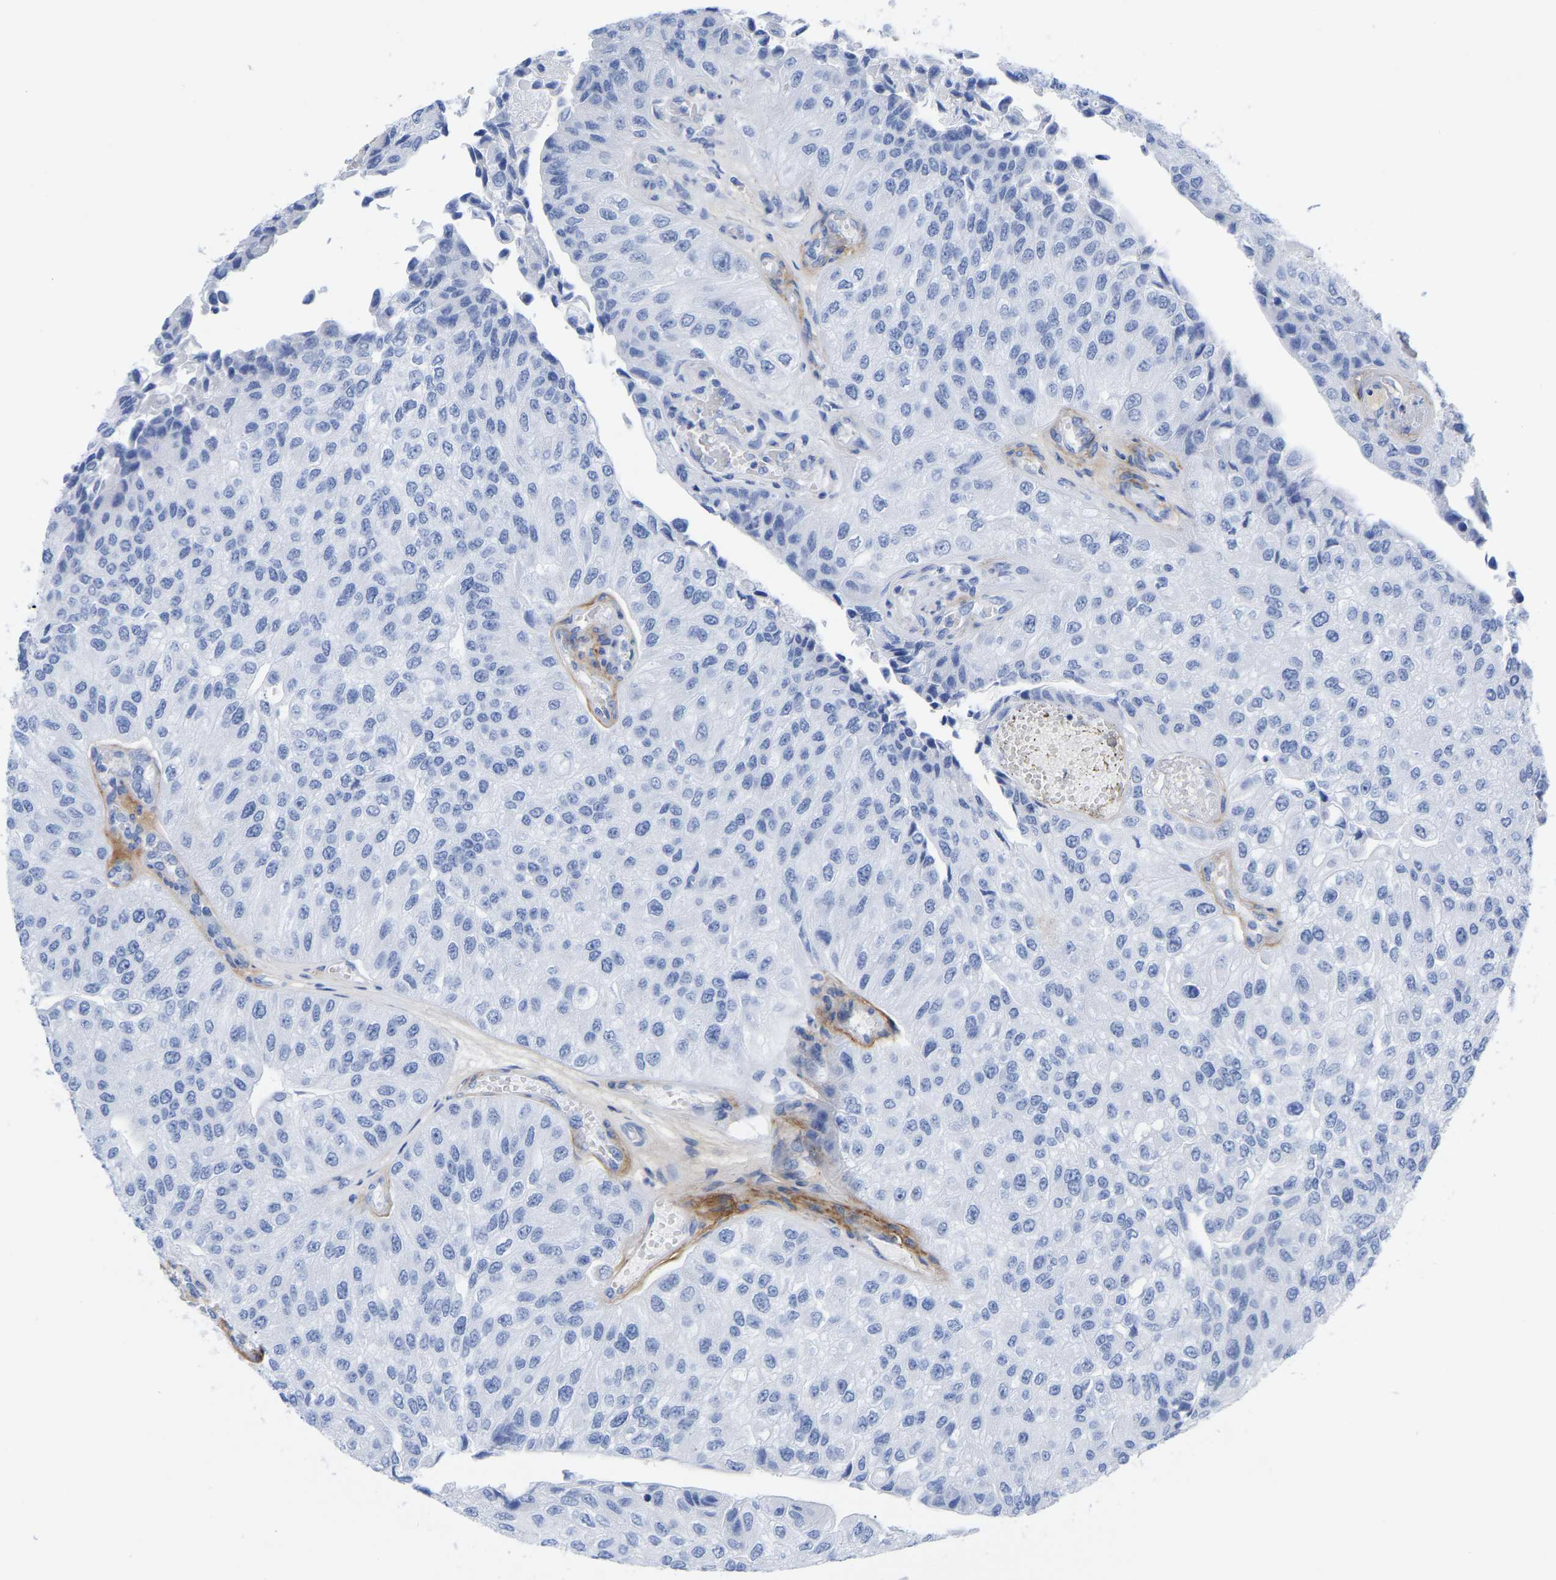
{"staining": {"intensity": "negative", "quantity": "none", "location": "none"}, "tissue": "urothelial cancer", "cell_type": "Tumor cells", "image_type": "cancer", "snomed": [{"axis": "morphology", "description": "Urothelial carcinoma, High grade"}, {"axis": "topography", "description": "Kidney"}, {"axis": "topography", "description": "Urinary bladder"}], "caption": "The photomicrograph shows no staining of tumor cells in urothelial cancer.", "gene": "HAPLN1", "patient": {"sex": "male", "age": 77}}